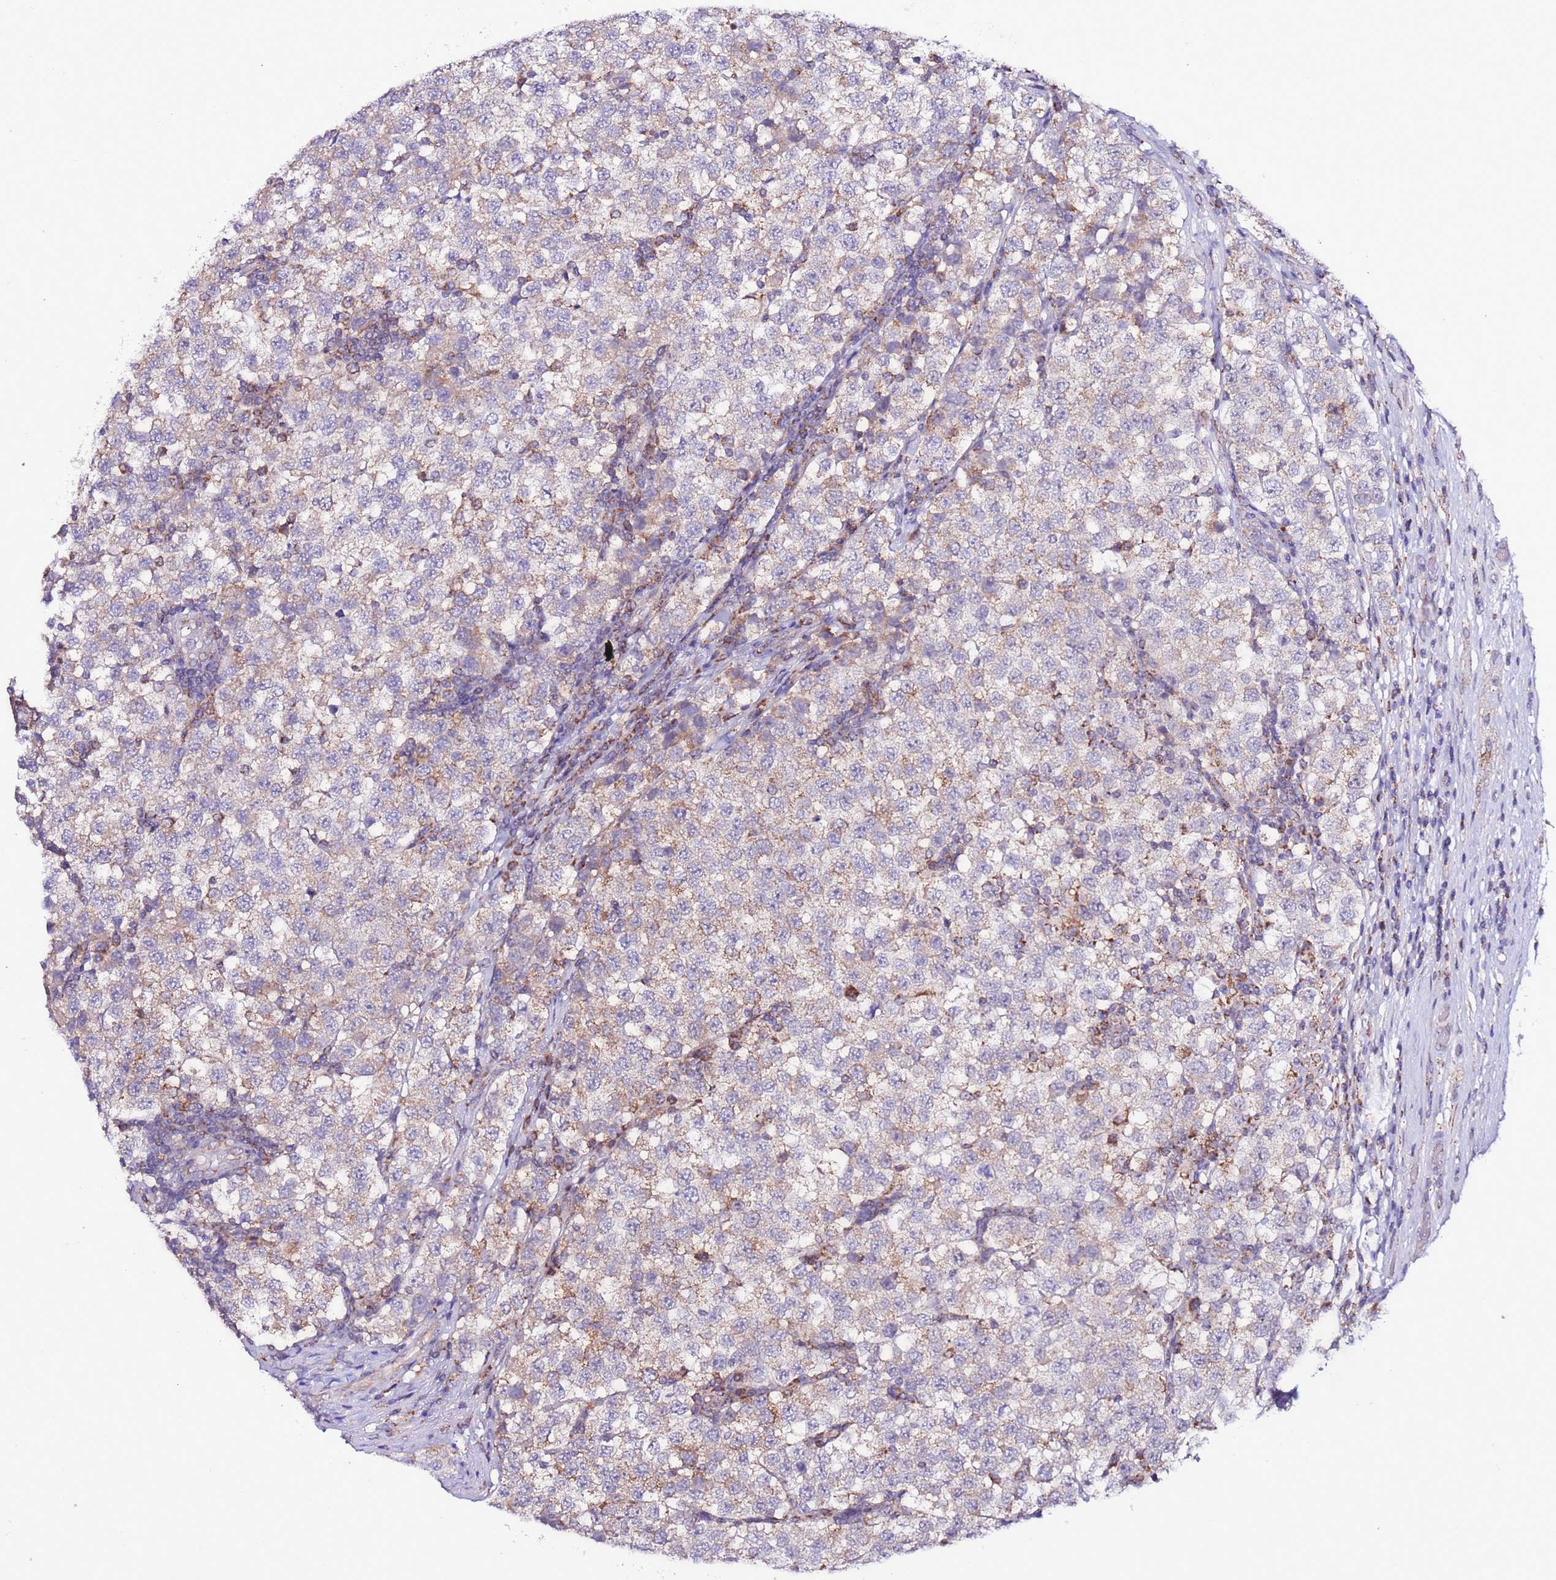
{"staining": {"intensity": "weak", "quantity": "25%-75%", "location": "cytoplasmic/membranous"}, "tissue": "testis cancer", "cell_type": "Tumor cells", "image_type": "cancer", "snomed": [{"axis": "morphology", "description": "Seminoma, NOS"}, {"axis": "topography", "description": "Testis"}], "caption": "A low amount of weak cytoplasmic/membranous positivity is seen in approximately 25%-75% of tumor cells in testis cancer tissue. (DAB IHC, brown staining for protein, blue staining for nuclei).", "gene": "UEVLD", "patient": {"sex": "male", "age": 34}}